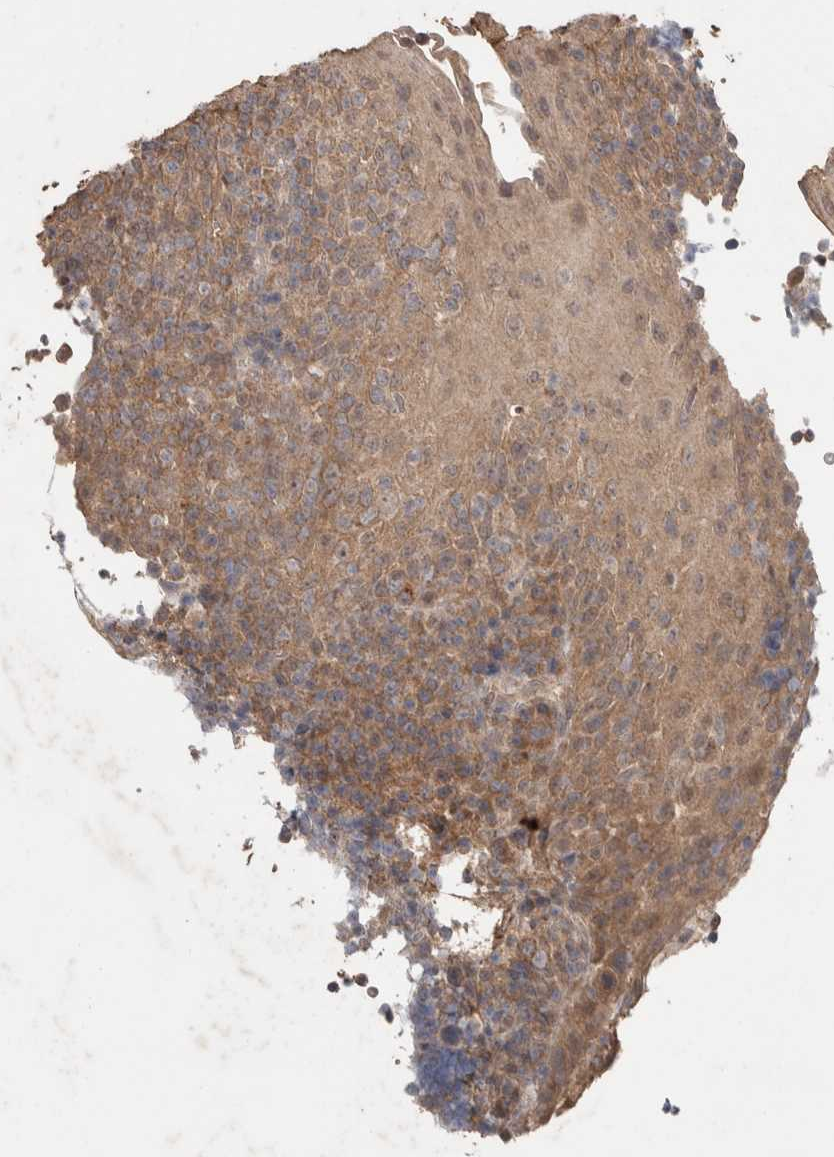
{"staining": {"intensity": "weak", "quantity": ">75%", "location": "cytoplasmic/membranous"}, "tissue": "tonsil", "cell_type": "Germinal center cells", "image_type": "normal", "snomed": [{"axis": "morphology", "description": "Normal tissue, NOS"}, {"axis": "topography", "description": "Tonsil"}], "caption": "Immunohistochemical staining of normal human tonsil demonstrates weak cytoplasmic/membranous protein expression in approximately >75% of germinal center cells.", "gene": "KCNJ5", "patient": {"sex": "male", "age": 37}}